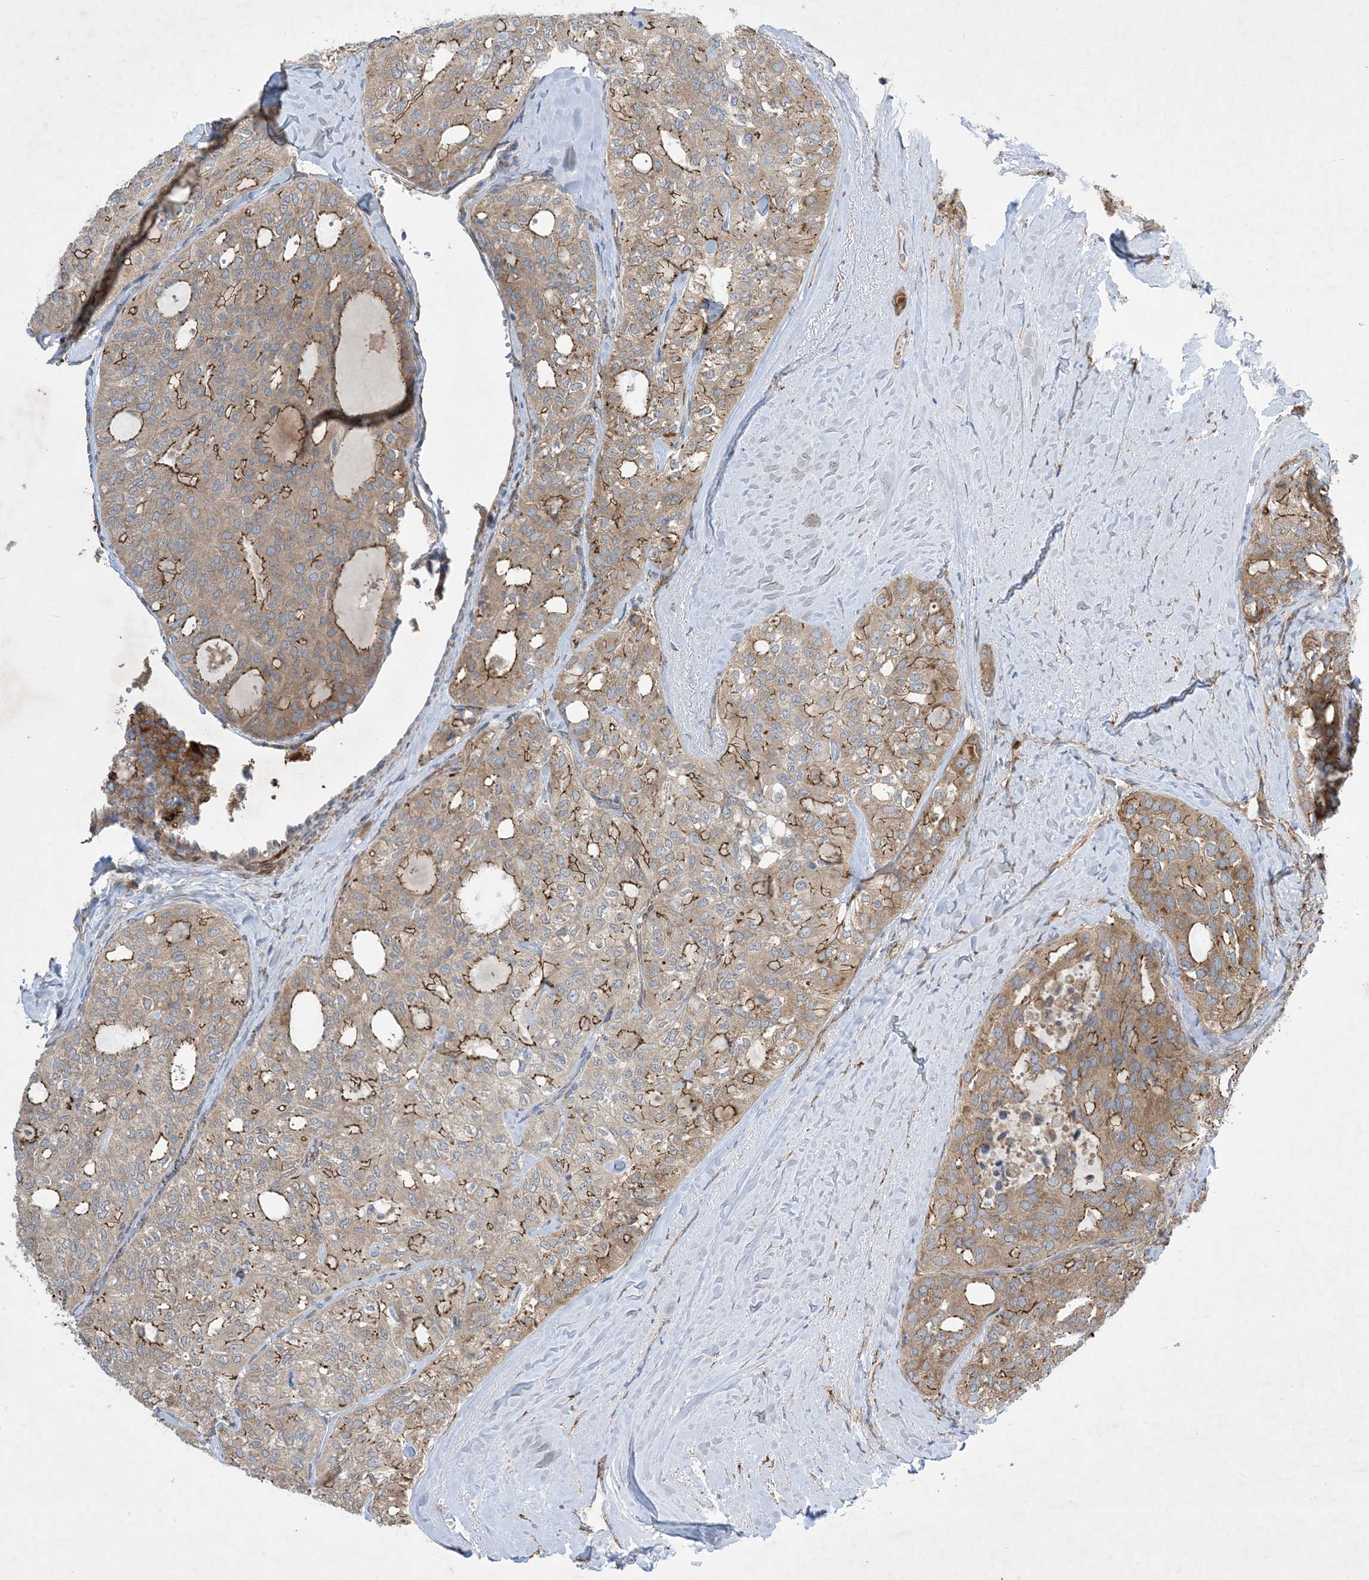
{"staining": {"intensity": "moderate", "quantity": "25%-75%", "location": "cytoplasmic/membranous"}, "tissue": "thyroid cancer", "cell_type": "Tumor cells", "image_type": "cancer", "snomed": [{"axis": "morphology", "description": "Follicular adenoma carcinoma, NOS"}, {"axis": "topography", "description": "Thyroid gland"}], "caption": "Brown immunohistochemical staining in human thyroid cancer demonstrates moderate cytoplasmic/membranous positivity in approximately 25%-75% of tumor cells. Using DAB (3,3'-diaminobenzidine) (brown) and hematoxylin (blue) stains, captured at high magnification using brightfield microscopy.", "gene": "OTOP1", "patient": {"sex": "male", "age": 75}}